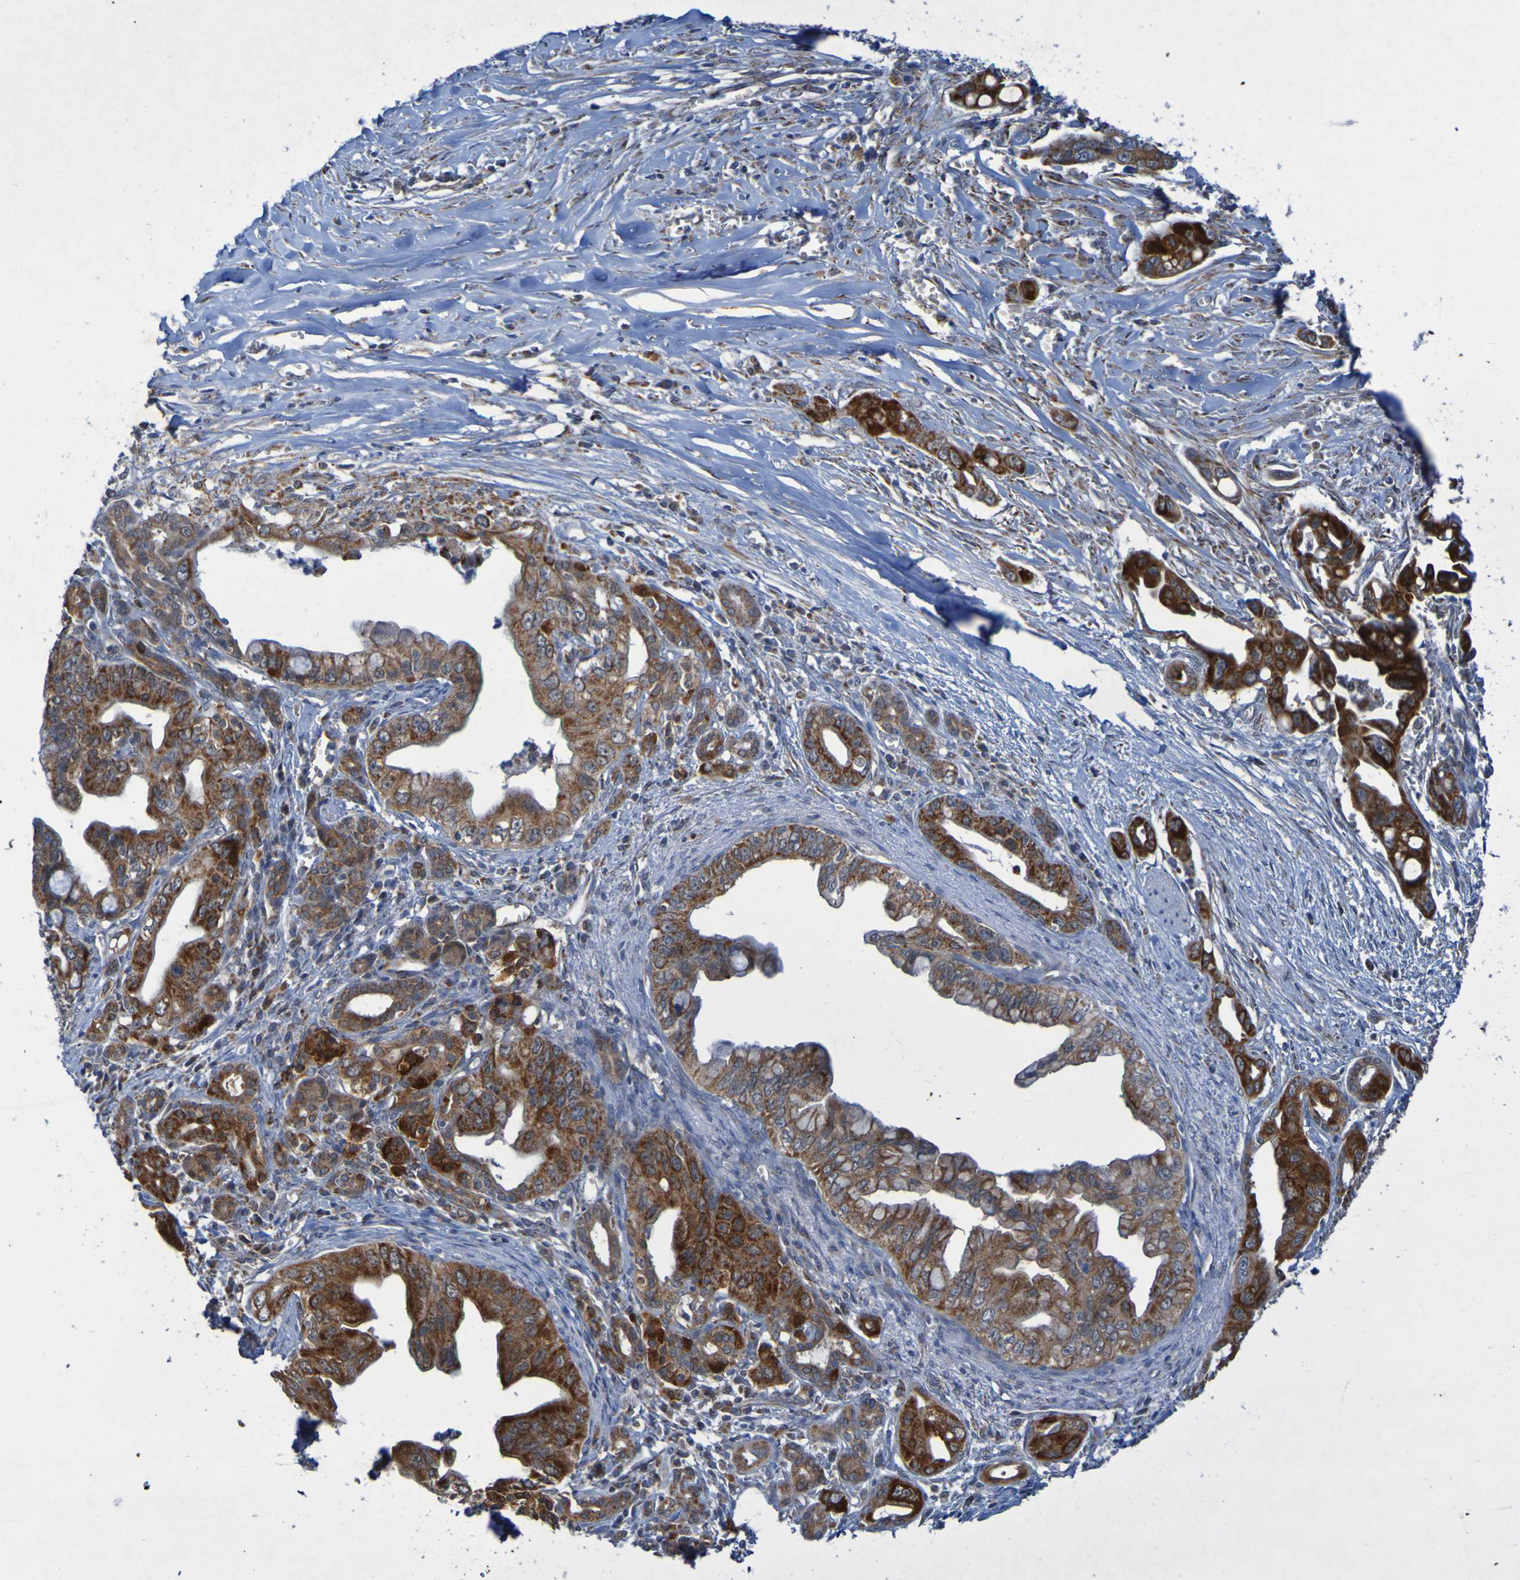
{"staining": {"intensity": "moderate", "quantity": ">75%", "location": "cytoplasmic/membranous"}, "tissue": "pancreatic cancer", "cell_type": "Tumor cells", "image_type": "cancer", "snomed": [{"axis": "morphology", "description": "Adenocarcinoma, NOS"}, {"axis": "topography", "description": "Pancreas"}], "caption": "Tumor cells exhibit moderate cytoplasmic/membranous staining in about >75% of cells in pancreatic cancer (adenocarcinoma).", "gene": "CCDC51", "patient": {"sex": "male", "age": 59}}